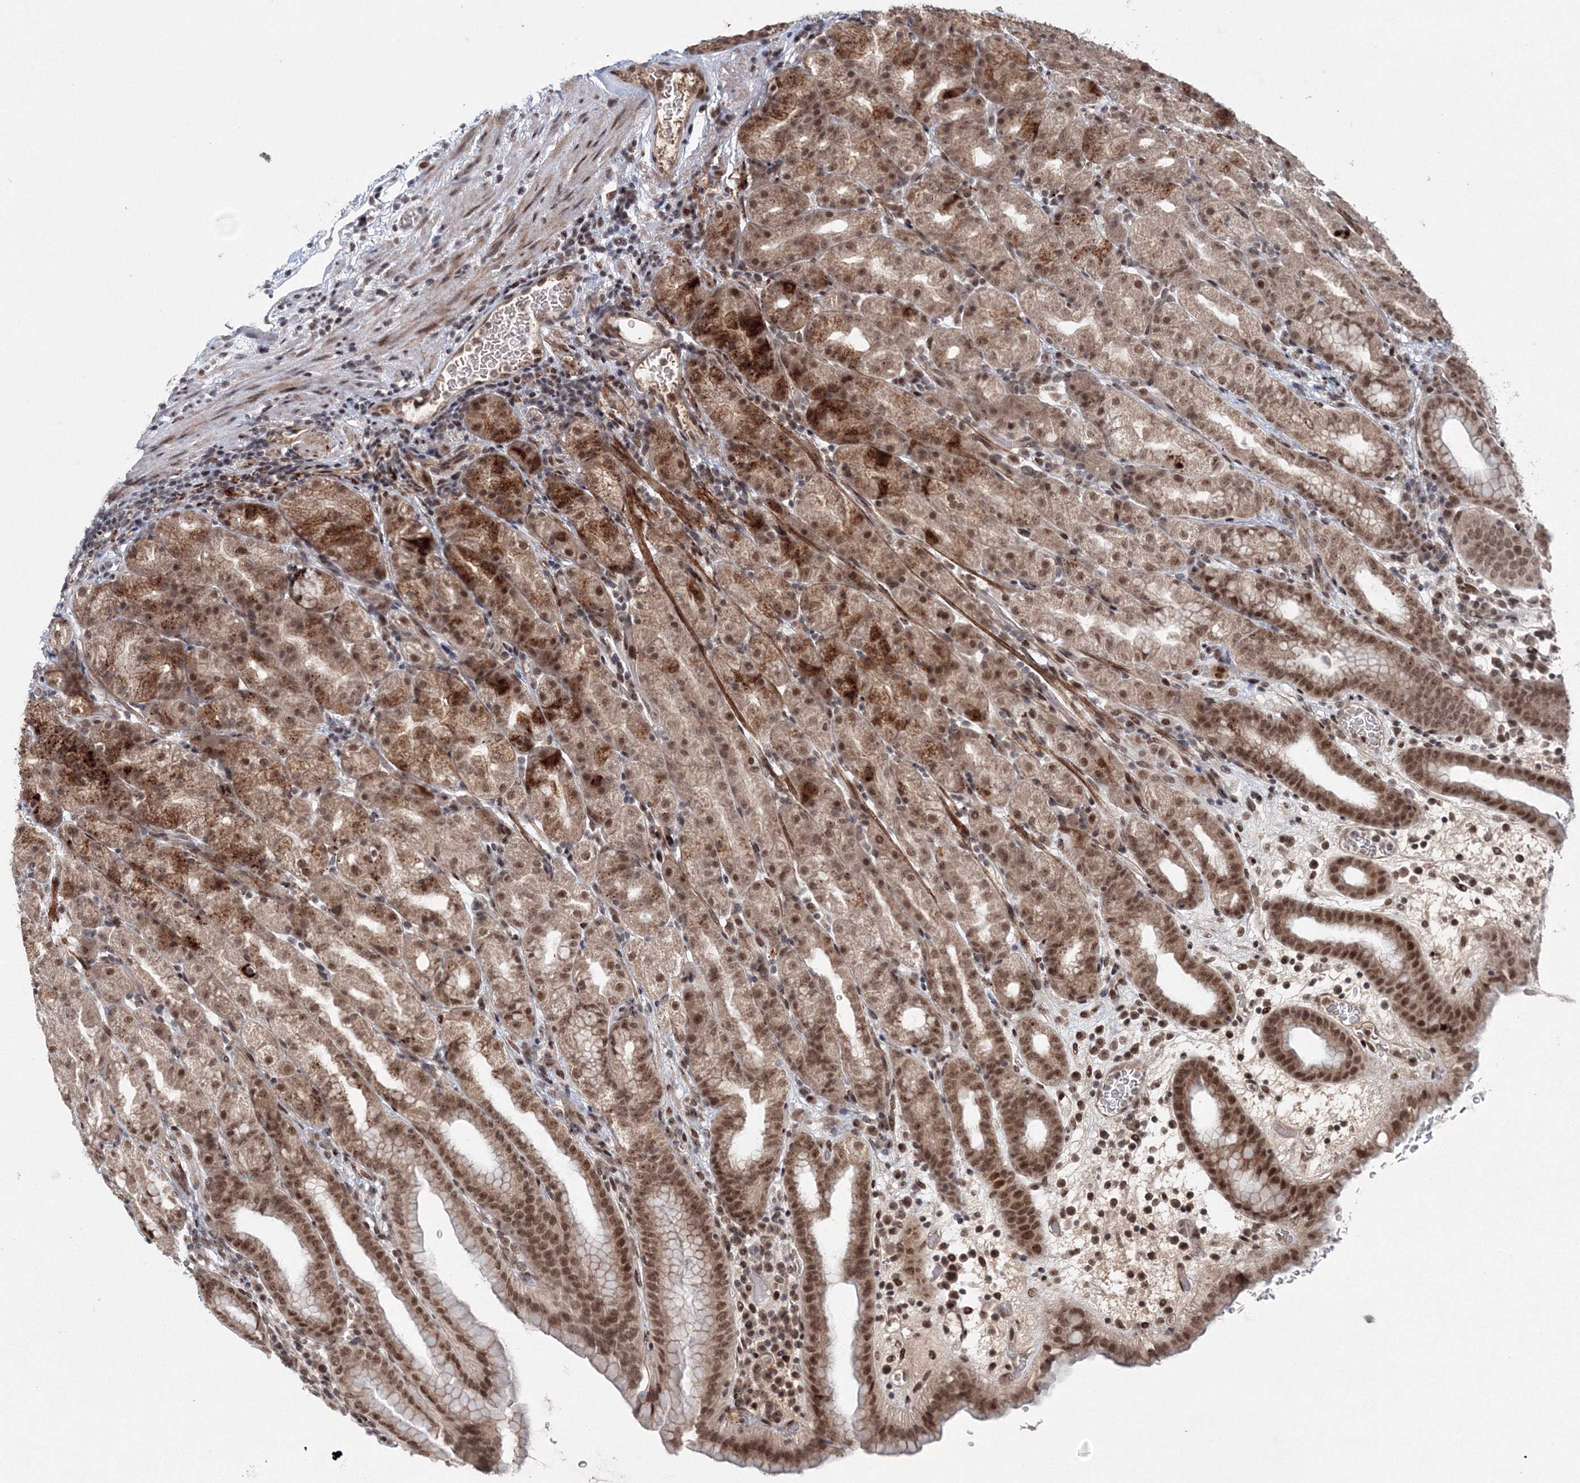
{"staining": {"intensity": "moderate", "quantity": ">75%", "location": "cytoplasmic/membranous,nuclear"}, "tissue": "stomach", "cell_type": "Glandular cells", "image_type": "normal", "snomed": [{"axis": "morphology", "description": "Normal tissue, NOS"}, {"axis": "topography", "description": "Stomach, upper"}], "caption": "Human stomach stained with a brown dye demonstrates moderate cytoplasmic/membranous,nuclear positive staining in approximately >75% of glandular cells.", "gene": "NOA1", "patient": {"sex": "male", "age": 68}}